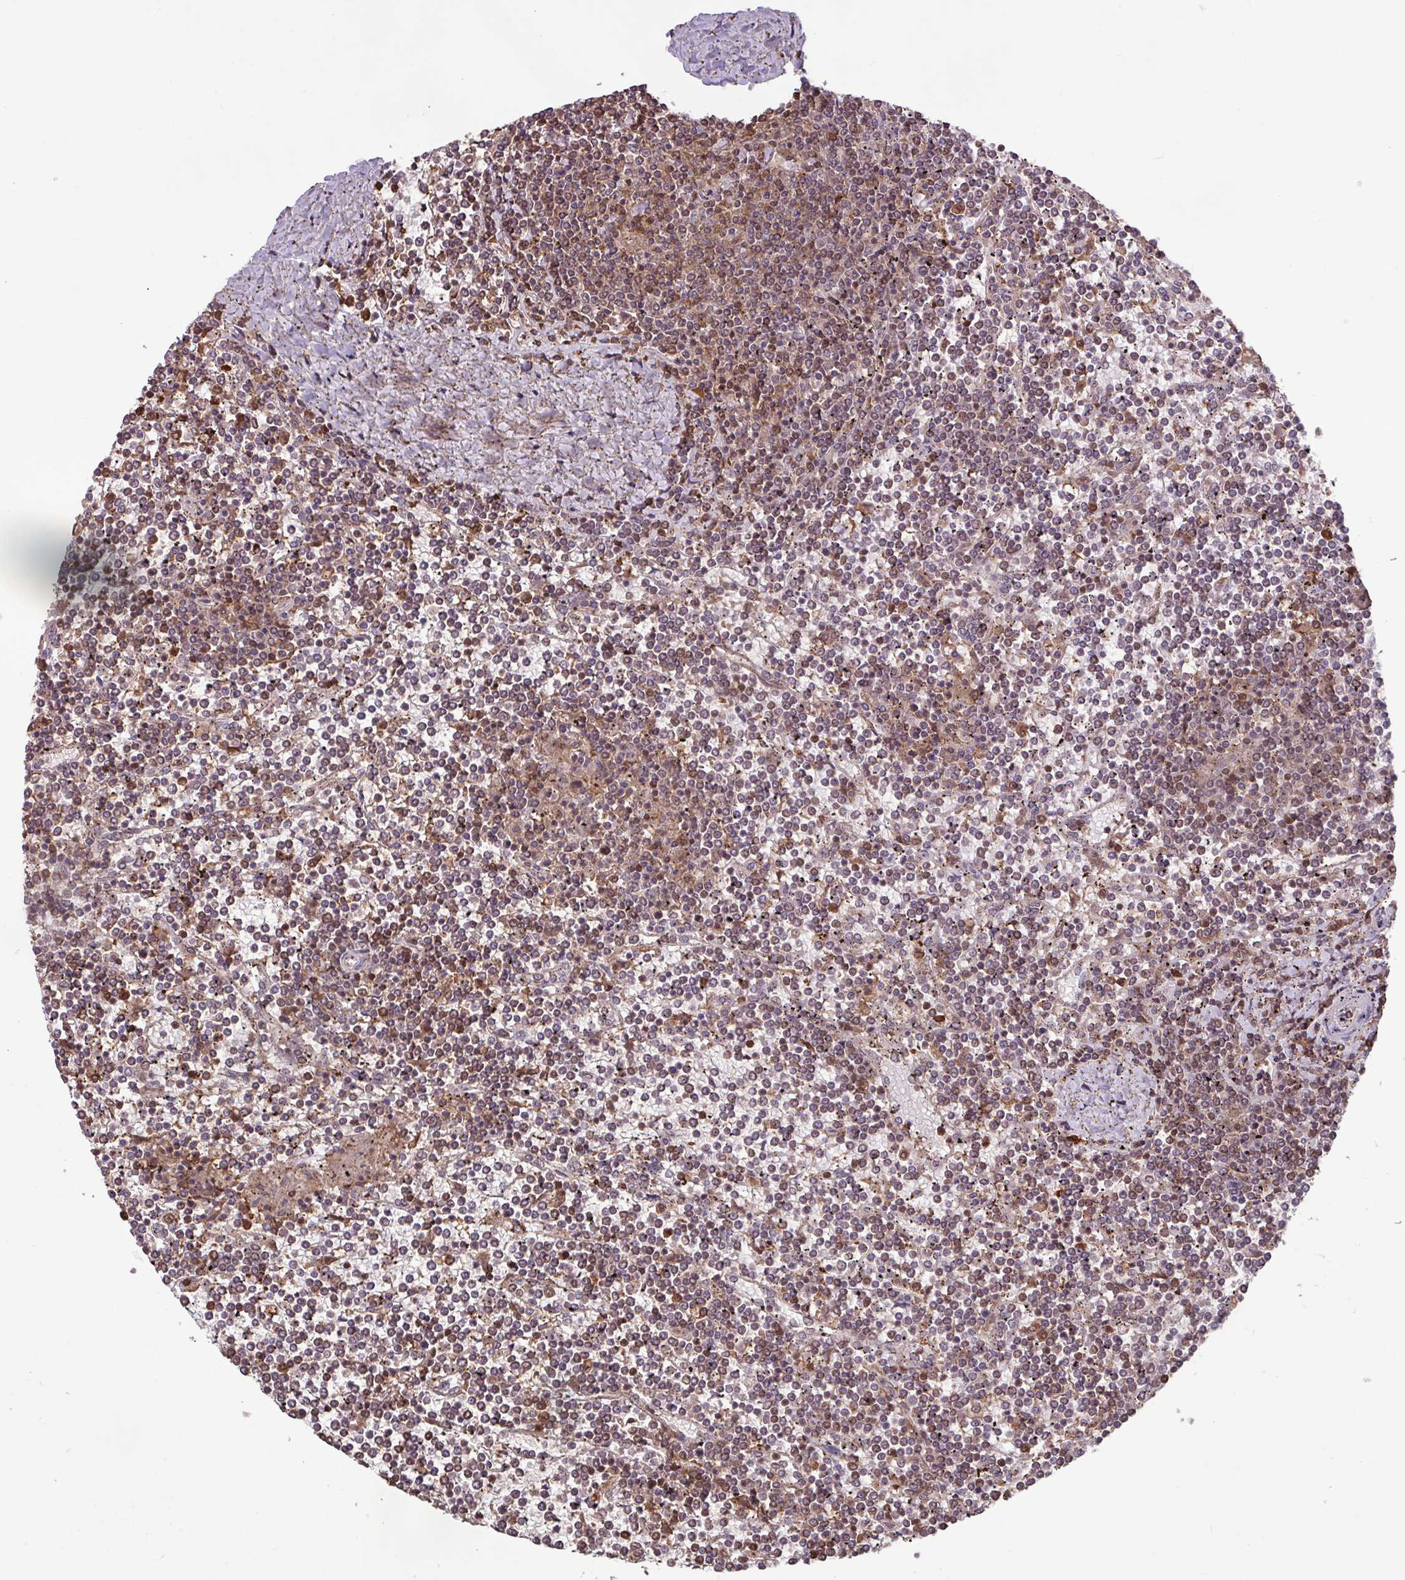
{"staining": {"intensity": "moderate", "quantity": "25%-75%", "location": "nuclear"}, "tissue": "lymphoma", "cell_type": "Tumor cells", "image_type": "cancer", "snomed": [{"axis": "morphology", "description": "Malignant lymphoma, non-Hodgkin's type, Low grade"}, {"axis": "topography", "description": "Spleen"}], "caption": "Tumor cells demonstrate medium levels of moderate nuclear staining in approximately 25%-75% of cells in human malignant lymphoma, non-Hodgkin's type (low-grade).", "gene": "GON7", "patient": {"sex": "female", "age": 19}}